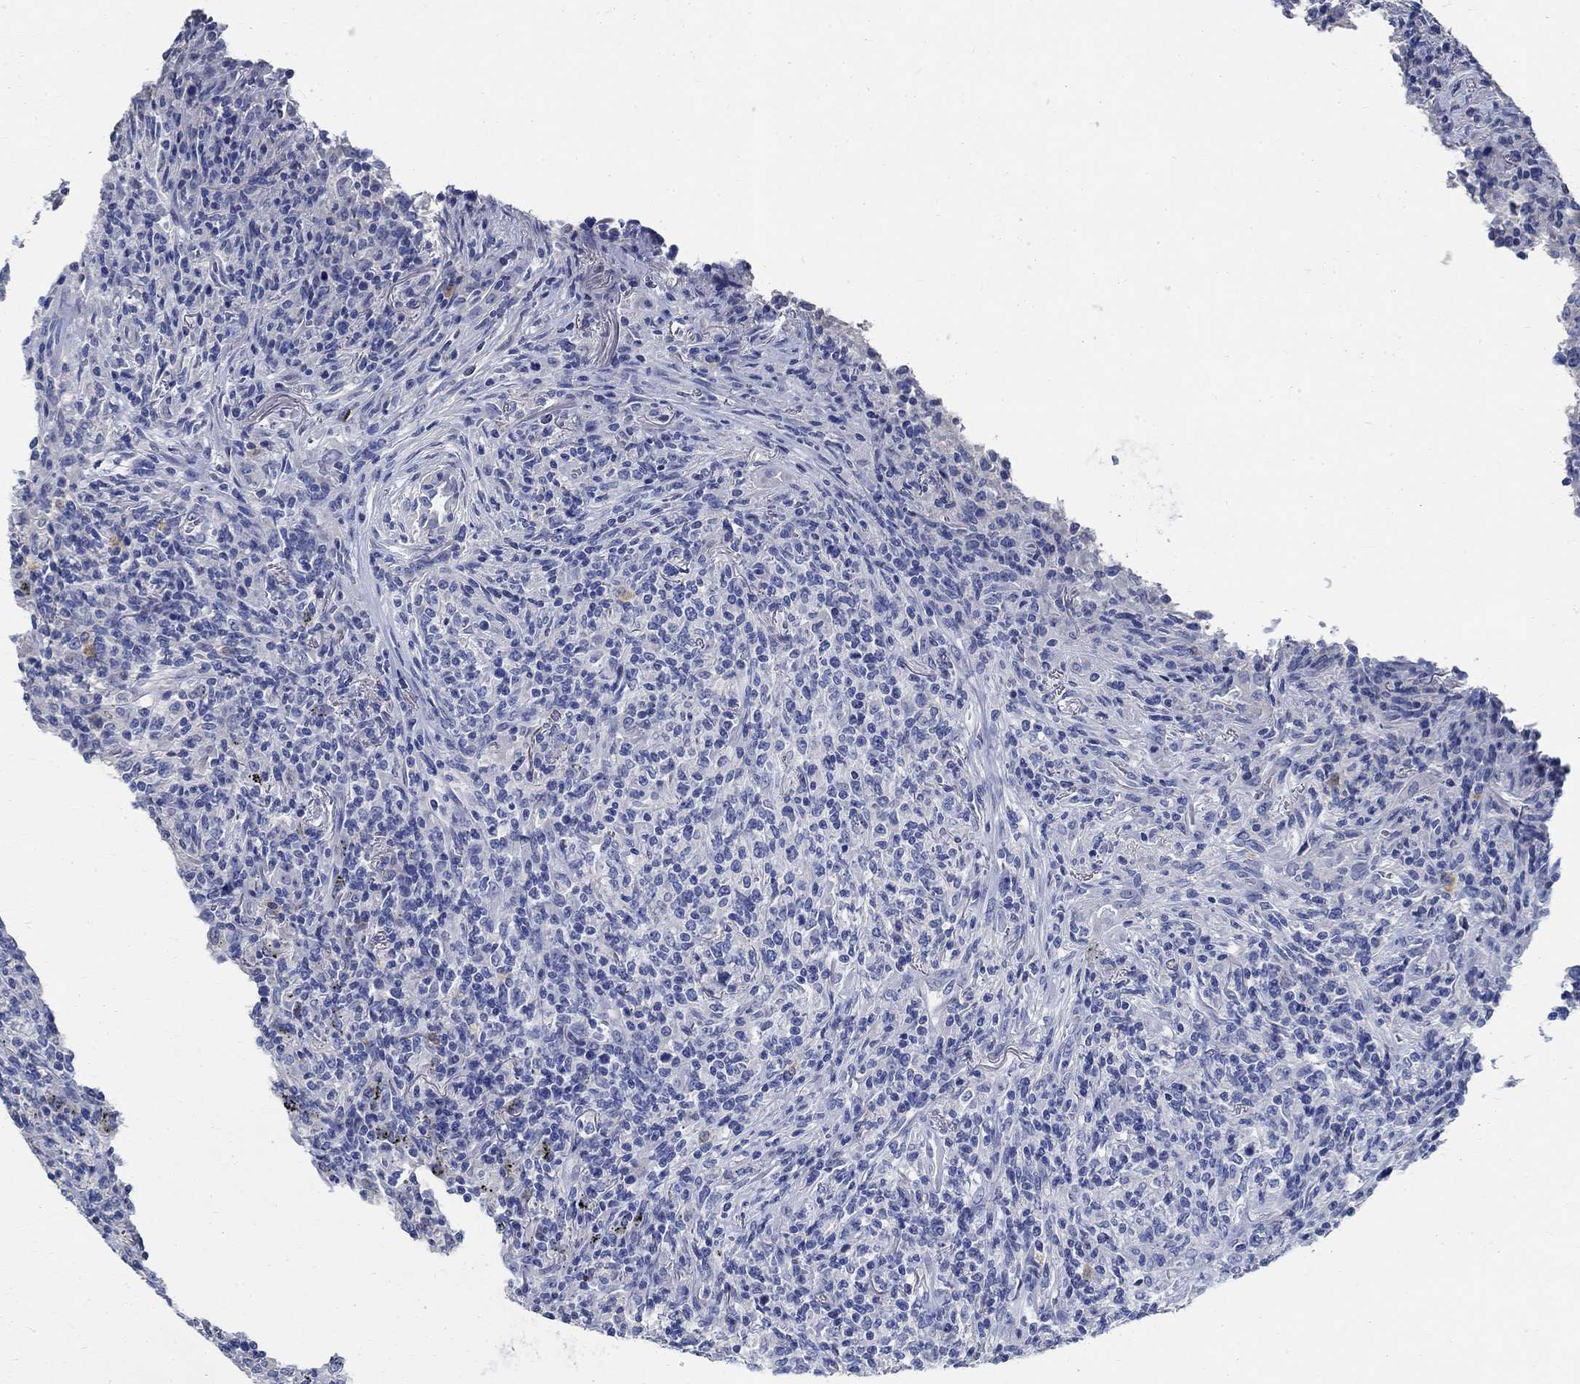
{"staining": {"intensity": "negative", "quantity": "none", "location": "none"}, "tissue": "lymphoma", "cell_type": "Tumor cells", "image_type": "cancer", "snomed": [{"axis": "morphology", "description": "Malignant lymphoma, non-Hodgkin's type, High grade"}, {"axis": "topography", "description": "Lung"}], "caption": "An immunohistochemistry histopathology image of malignant lymphoma, non-Hodgkin's type (high-grade) is shown. There is no staining in tumor cells of malignant lymphoma, non-Hodgkin's type (high-grade).", "gene": "PRX", "patient": {"sex": "male", "age": 79}}